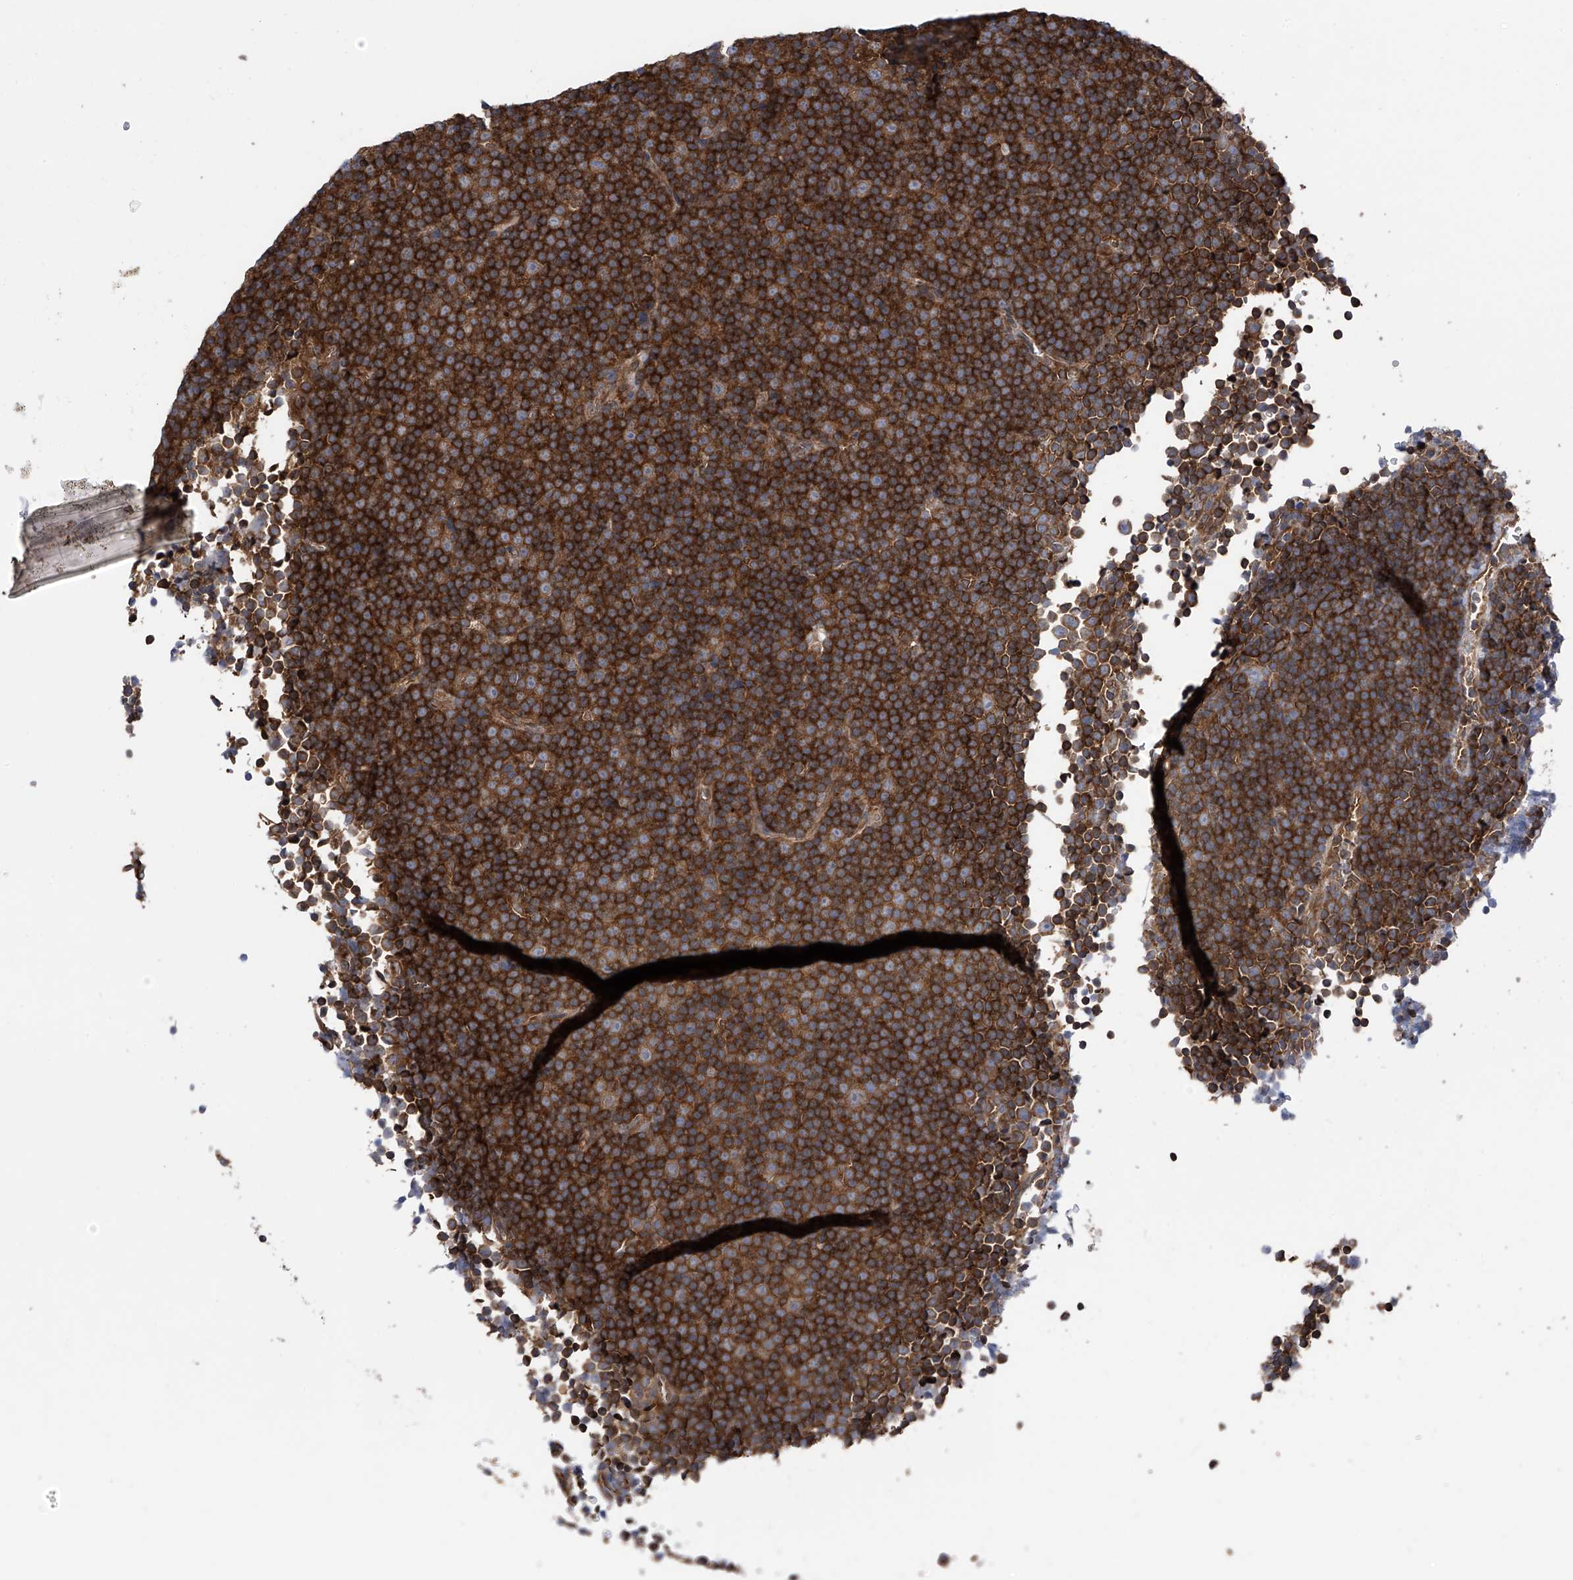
{"staining": {"intensity": "moderate", "quantity": ">75%", "location": "cytoplasmic/membranous"}, "tissue": "lymphoma", "cell_type": "Tumor cells", "image_type": "cancer", "snomed": [{"axis": "morphology", "description": "Malignant lymphoma, non-Hodgkin's type, Low grade"}, {"axis": "topography", "description": "Lymph node"}], "caption": "IHC (DAB (3,3'-diaminobenzidine)) staining of human lymphoma demonstrates moderate cytoplasmic/membranous protein staining in approximately >75% of tumor cells.", "gene": "CHPF", "patient": {"sex": "female", "age": 67}}